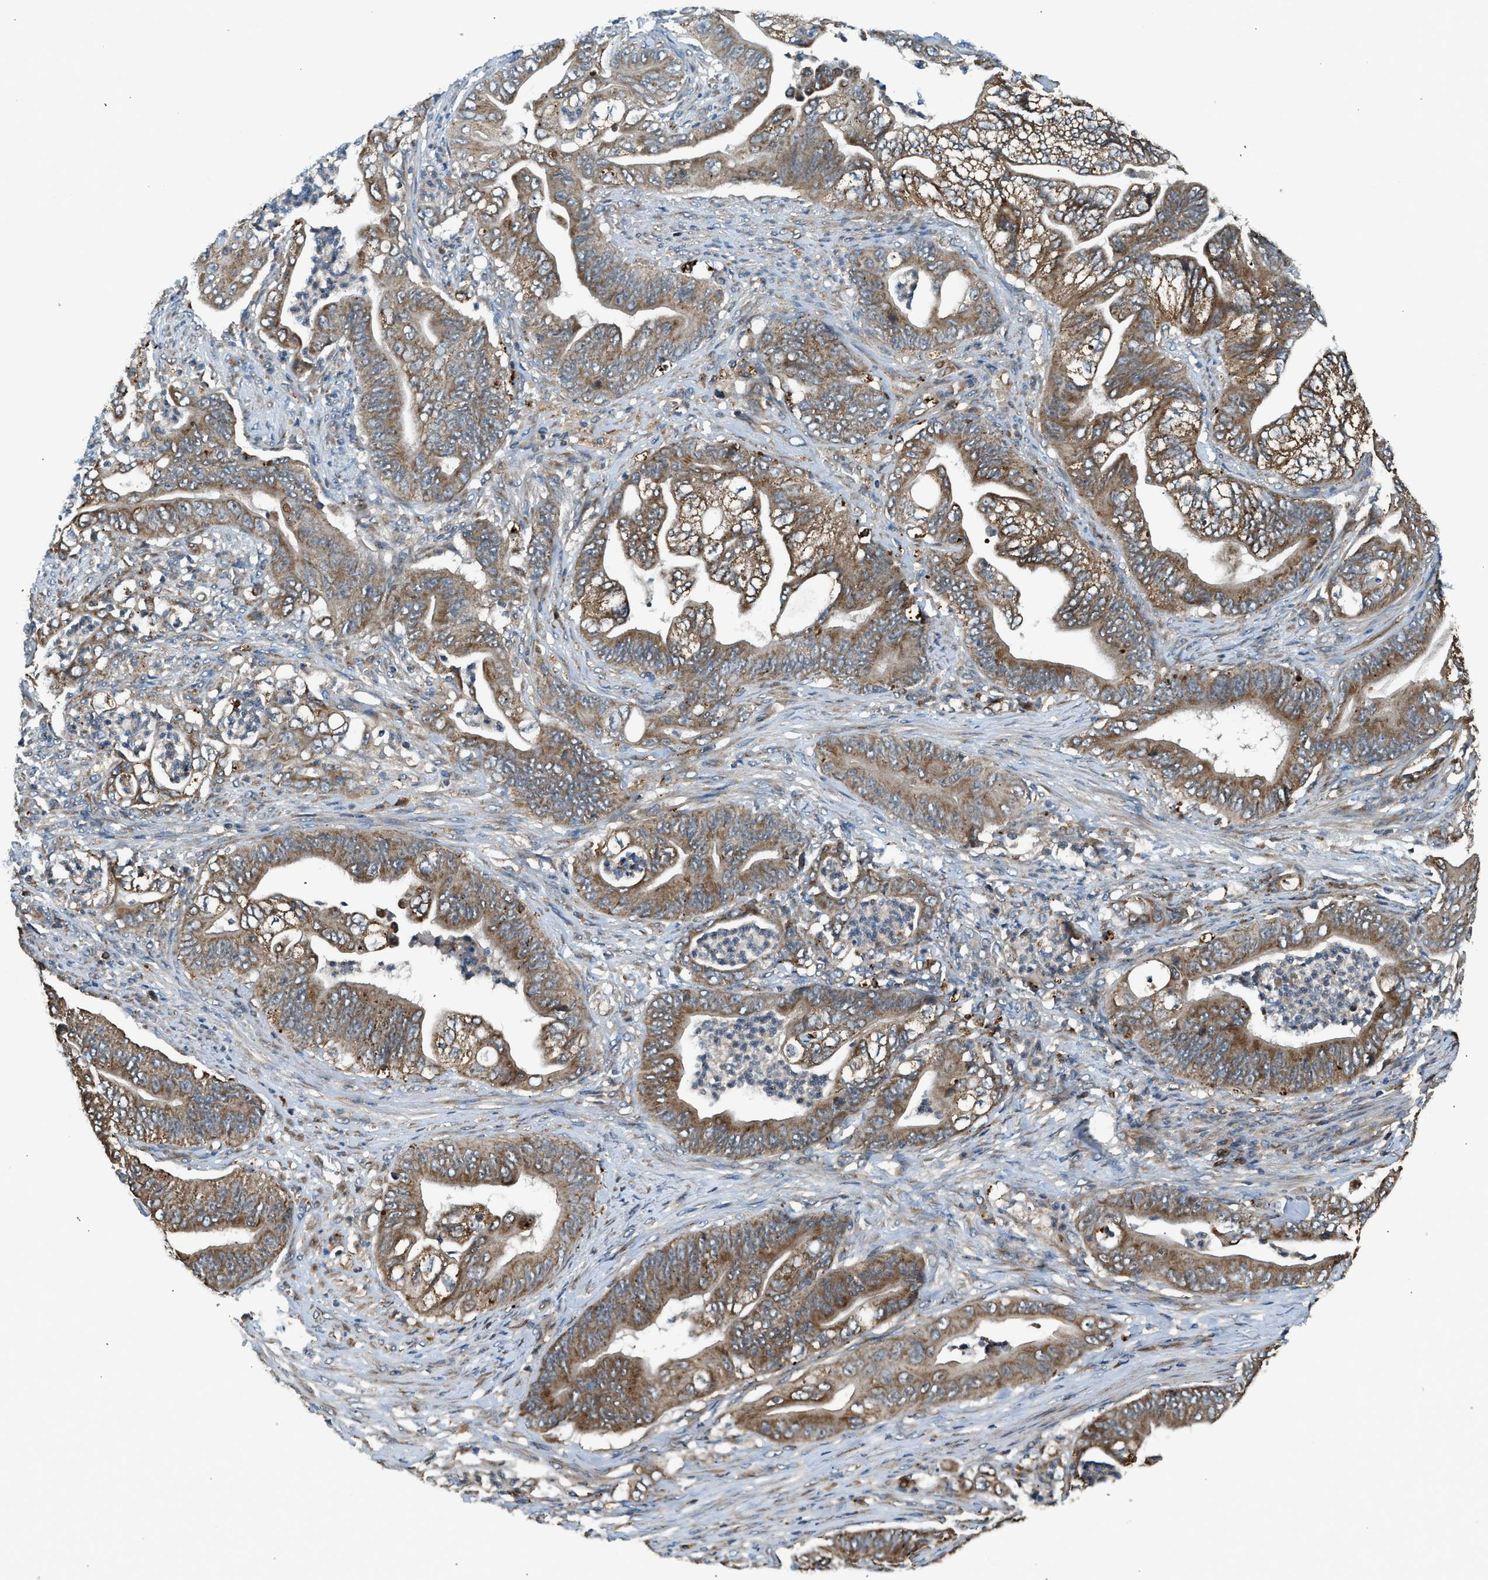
{"staining": {"intensity": "moderate", "quantity": ">75%", "location": "cytoplasmic/membranous"}, "tissue": "stomach cancer", "cell_type": "Tumor cells", "image_type": "cancer", "snomed": [{"axis": "morphology", "description": "Adenocarcinoma, NOS"}, {"axis": "topography", "description": "Stomach"}], "caption": "Tumor cells demonstrate moderate cytoplasmic/membranous staining in approximately >75% of cells in stomach adenocarcinoma. (DAB = brown stain, brightfield microscopy at high magnification).", "gene": "STARD3", "patient": {"sex": "female", "age": 73}}